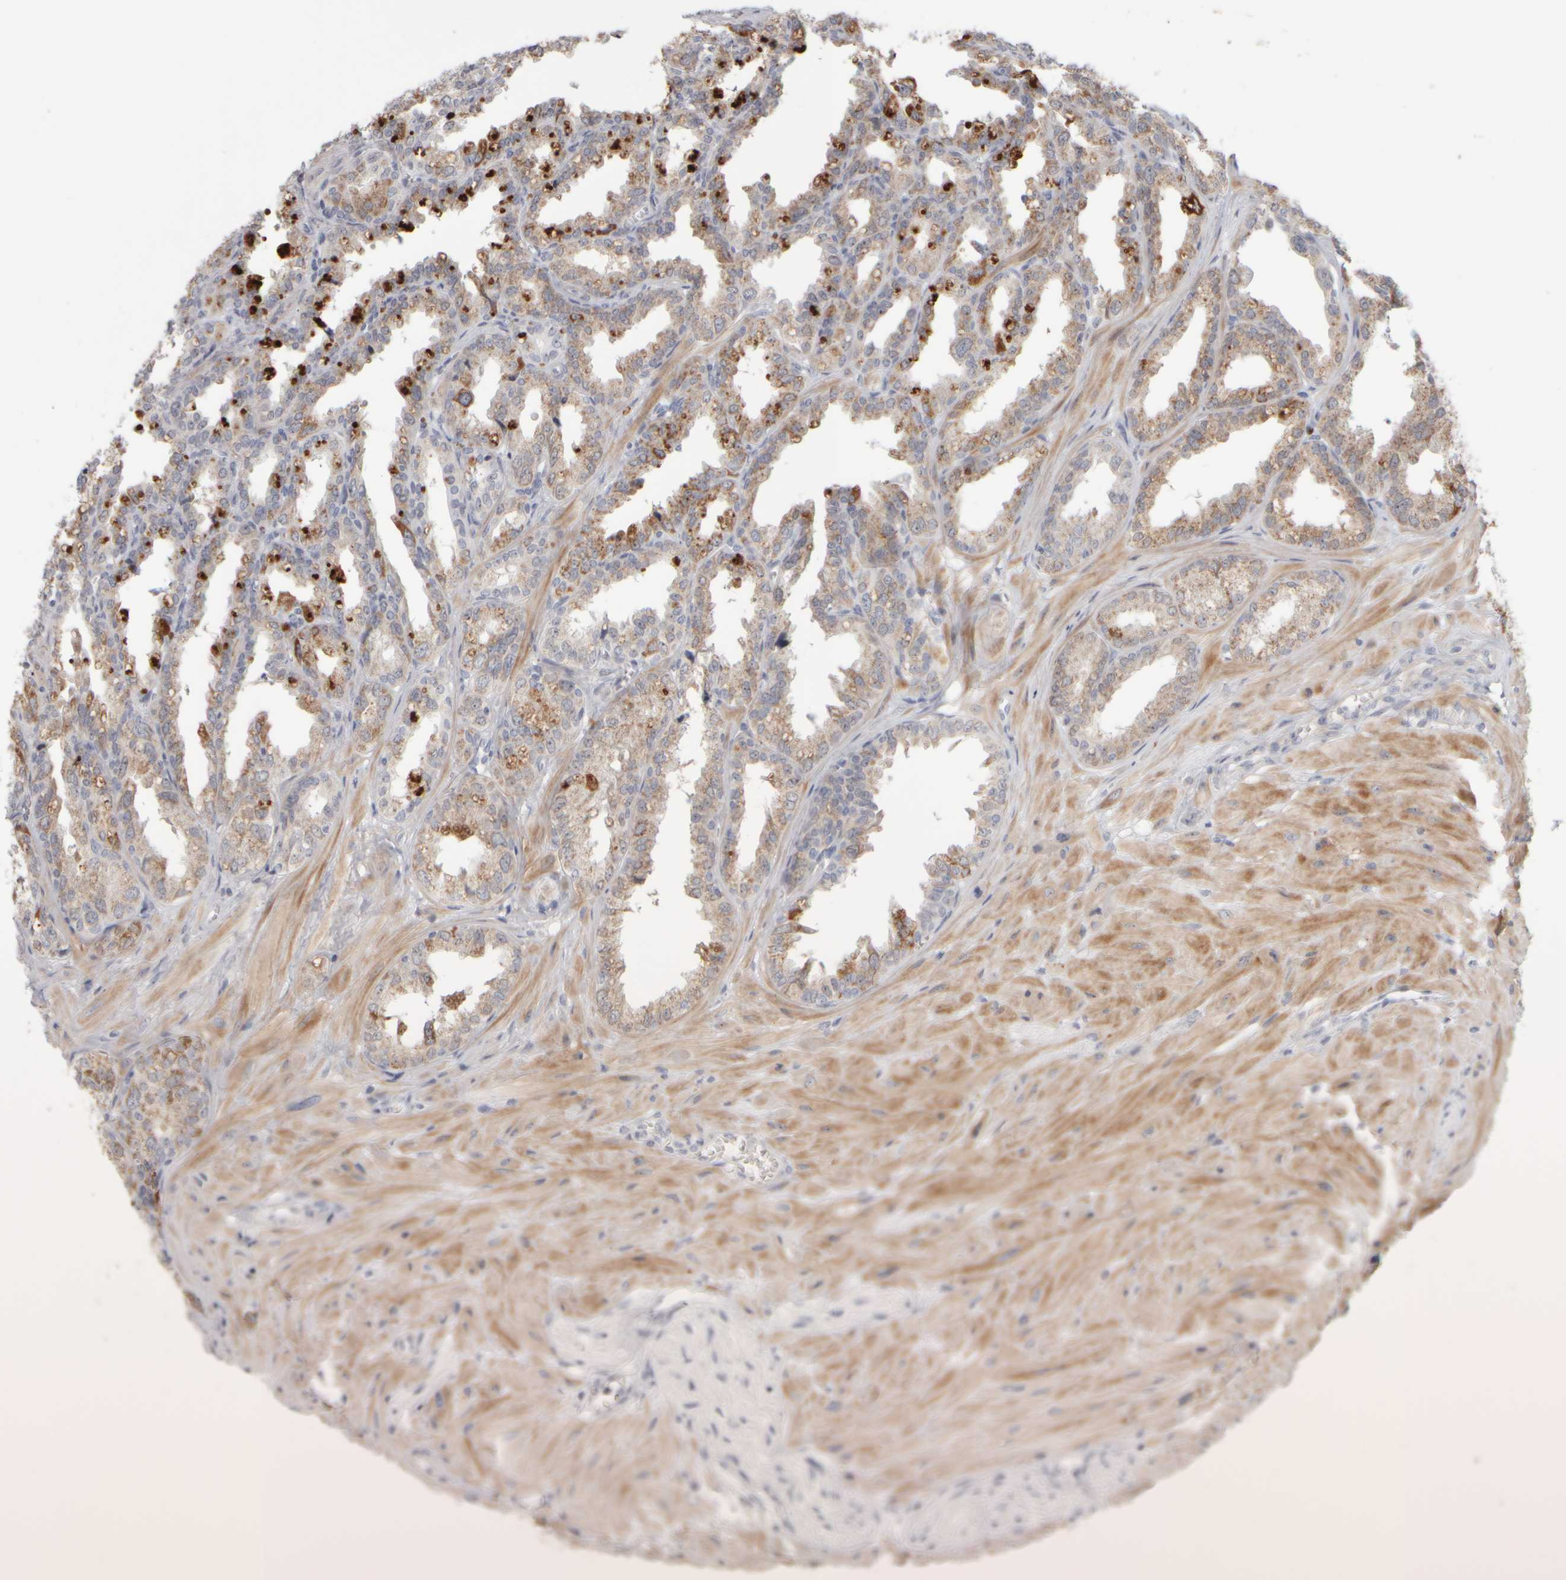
{"staining": {"intensity": "moderate", "quantity": ">75%", "location": "cytoplasmic/membranous"}, "tissue": "seminal vesicle", "cell_type": "Glandular cells", "image_type": "normal", "snomed": [{"axis": "morphology", "description": "Normal tissue, NOS"}, {"axis": "topography", "description": "Prostate"}, {"axis": "topography", "description": "Seminal veicle"}], "caption": "An immunohistochemistry histopathology image of normal tissue is shown. Protein staining in brown labels moderate cytoplasmic/membranous positivity in seminal vesicle within glandular cells. (Brightfield microscopy of DAB IHC at high magnification).", "gene": "DCXR", "patient": {"sex": "male", "age": 51}}